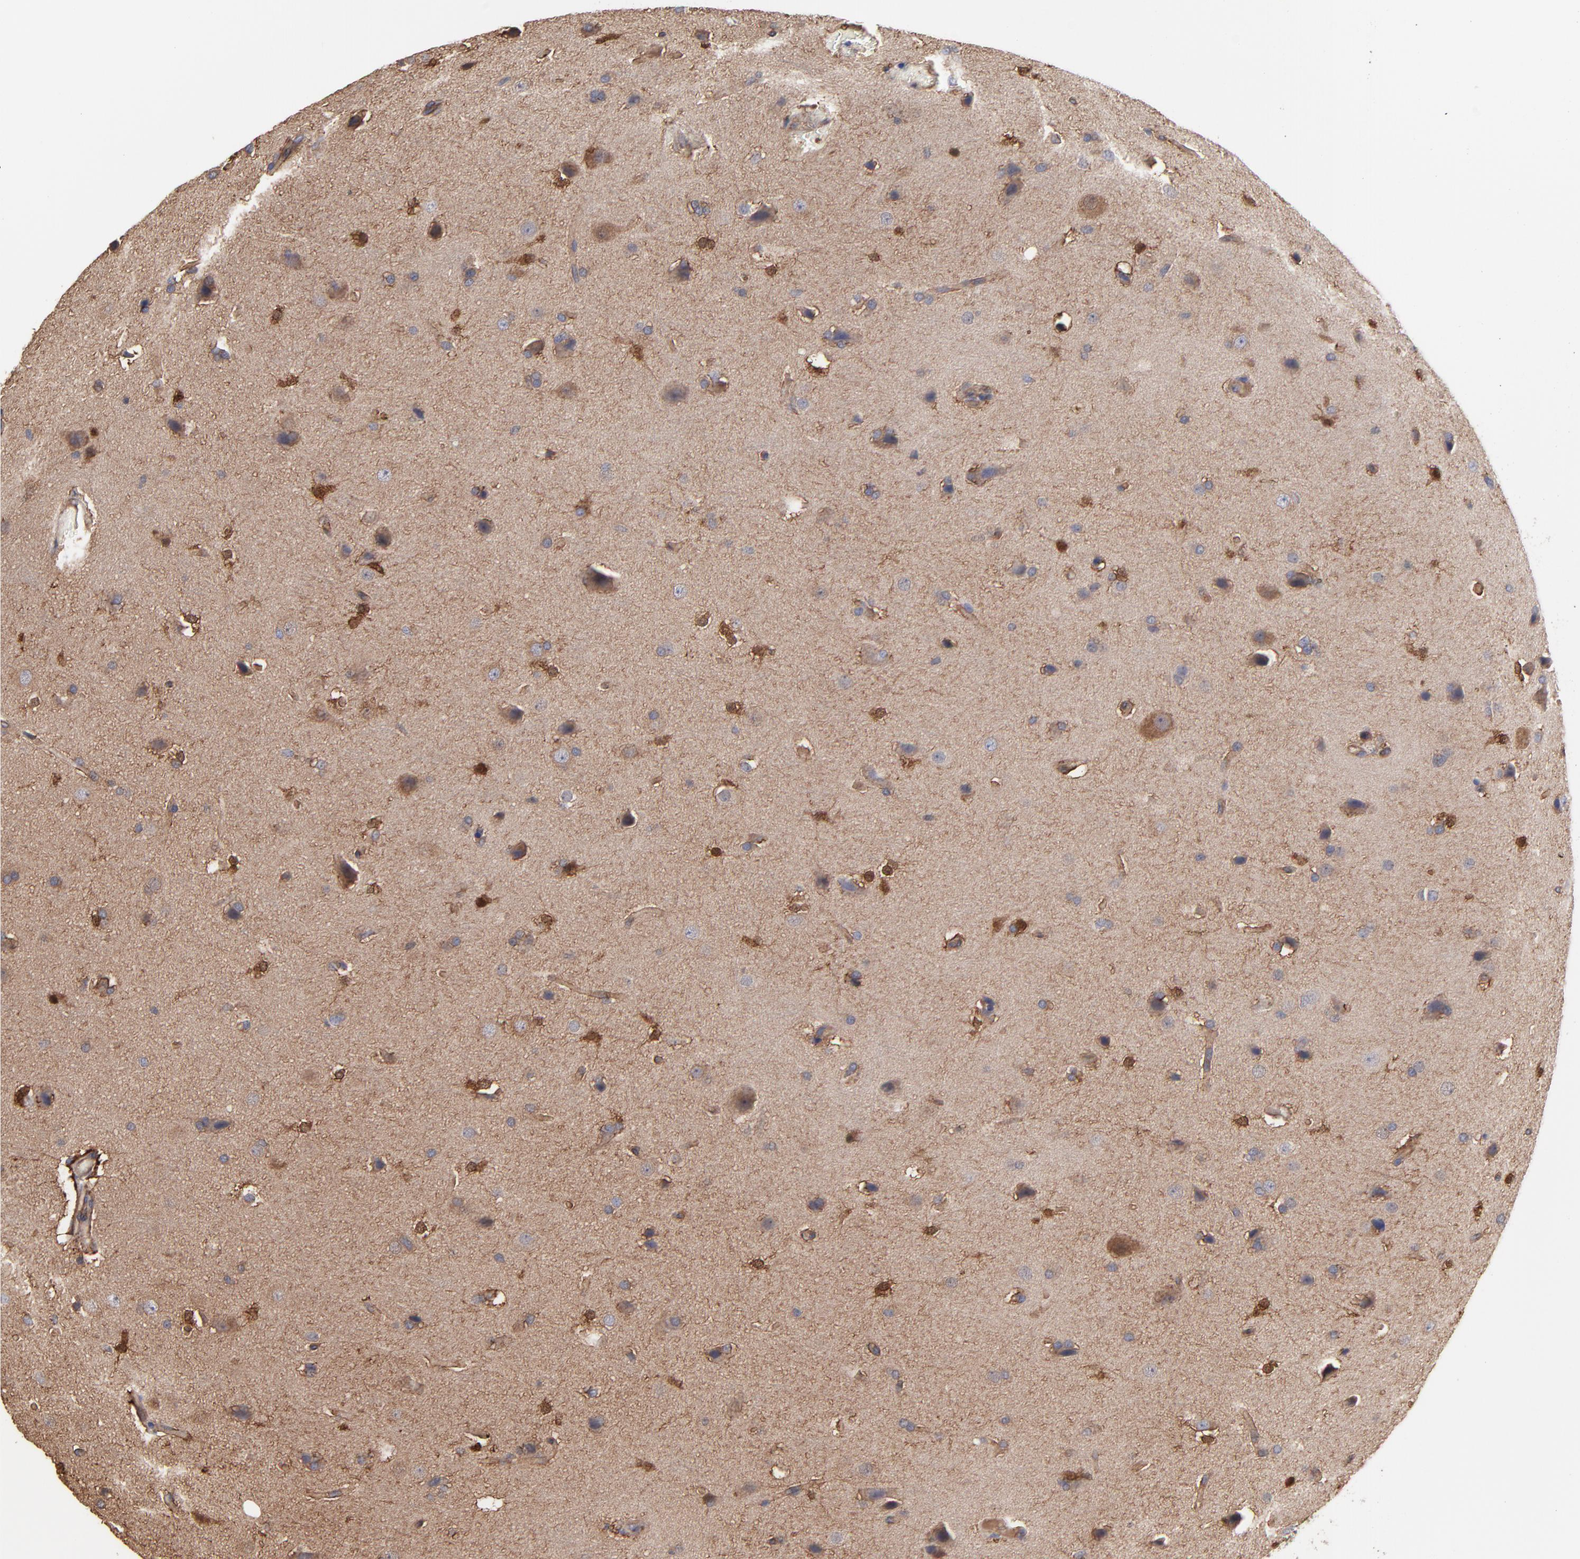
{"staining": {"intensity": "weak", "quantity": "<25%", "location": "cytoplasmic/membranous"}, "tissue": "glioma", "cell_type": "Tumor cells", "image_type": "cancer", "snomed": [{"axis": "morphology", "description": "Glioma, malignant, Low grade"}, {"axis": "topography", "description": "Cerebral cortex"}], "caption": "The photomicrograph reveals no significant positivity in tumor cells of malignant glioma (low-grade). The staining was performed using DAB (3,3'-diaminobenzidine) to visualize the protein expression in brown, while the nuclei were stained in blue with hematoxylin (Magnification: 20x).", "gene": "NFKBIA", "patient": {"sex": "female", "age": 47}}